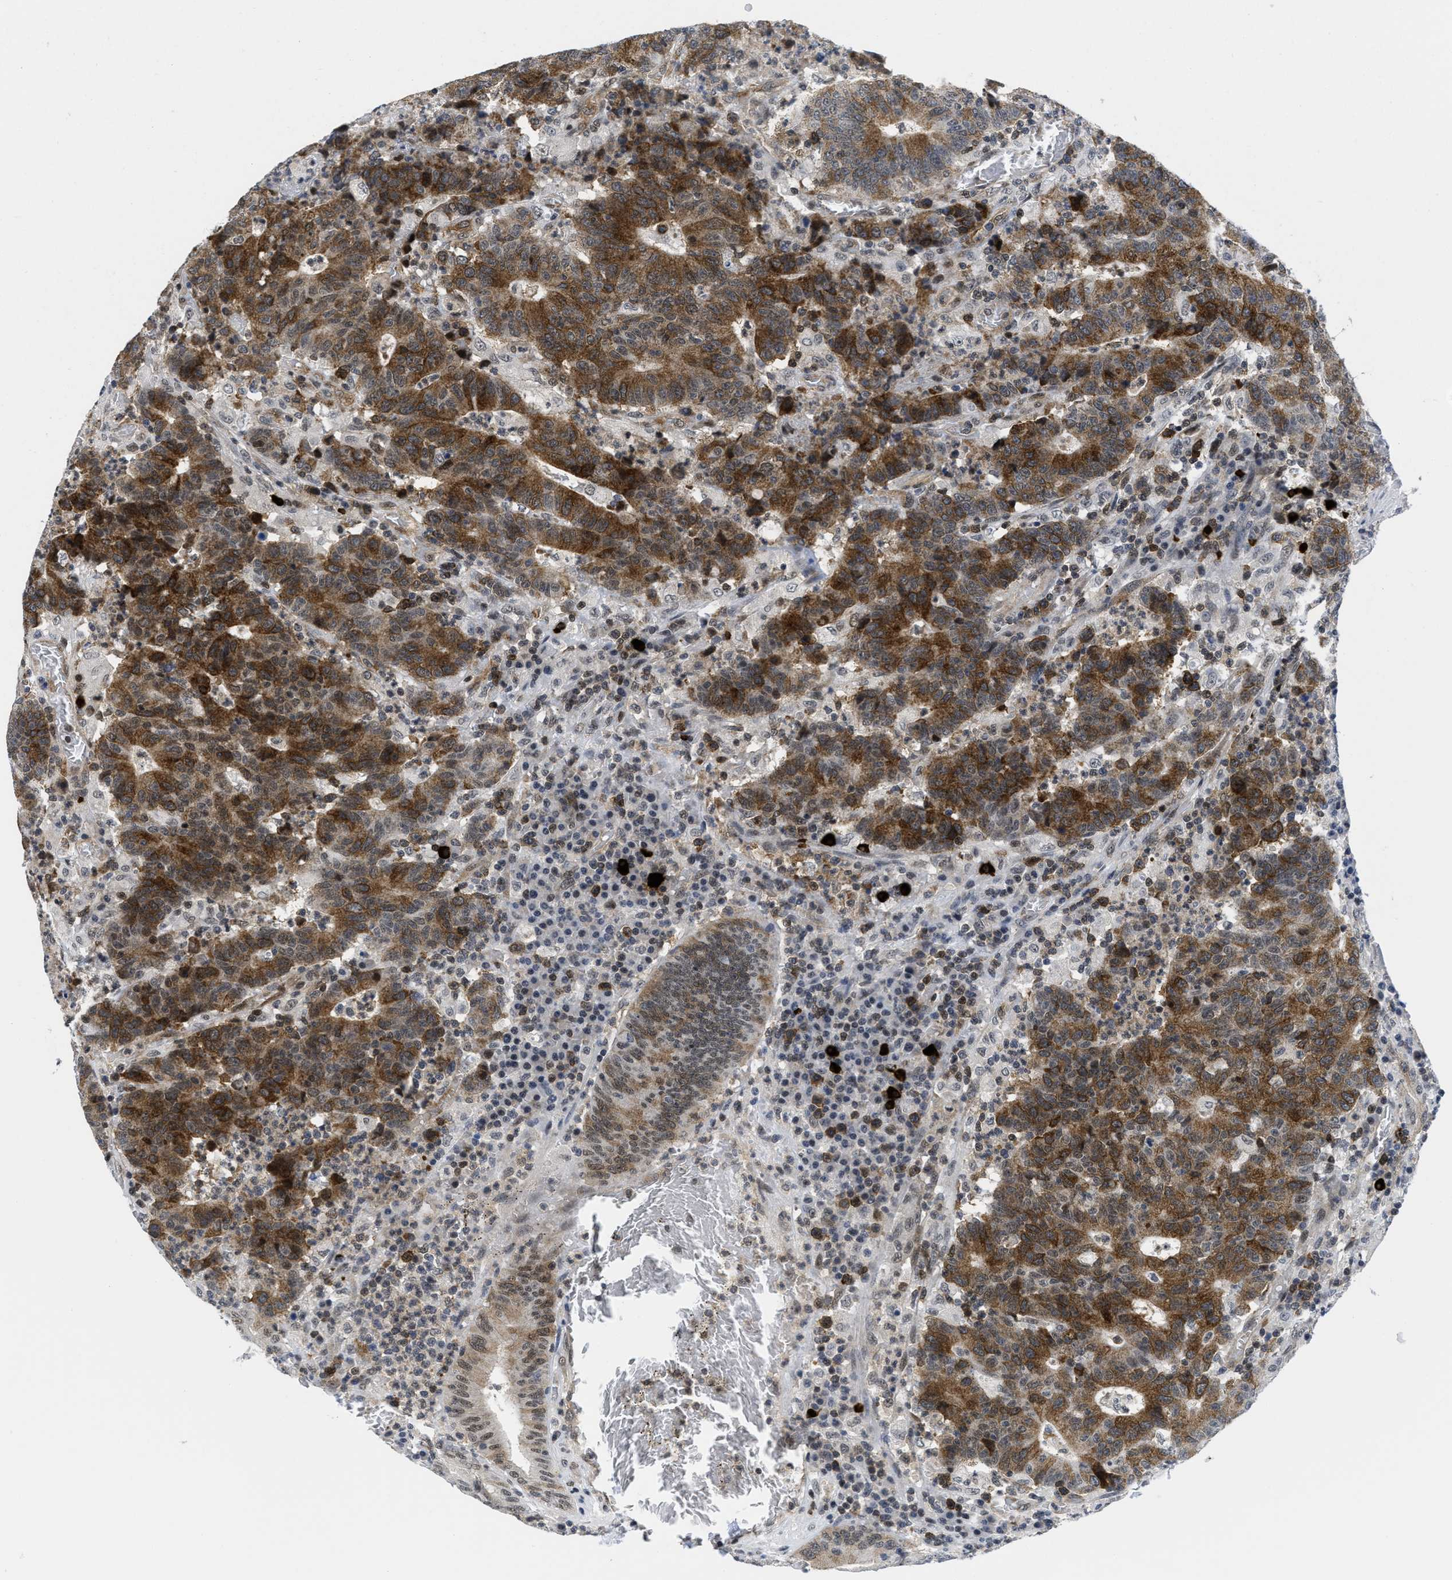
{"staining": {"intensity": "strong", "quantity": ">75%", "location": "cytoplasmic/membranous"}, "tissue": "colorectal cancer", "cell_type": "Tumor cells", "image_type": "cancer", "snomed": [{"axis": "morphology", "description": "Normal tissue, NOS"}, {"axis": "morphology", "description": "Adenocarcinoma, NOS"}, {"axis": "topography", "description": "Colon"}], "caption": "Protein staining shows strong cytoplasmic/membranous positivity in about >75% of tumor cells in colorectal adenocarcinoma.", "gene": "HIF1A", "patient": {"sex": "female", "age": 75}}